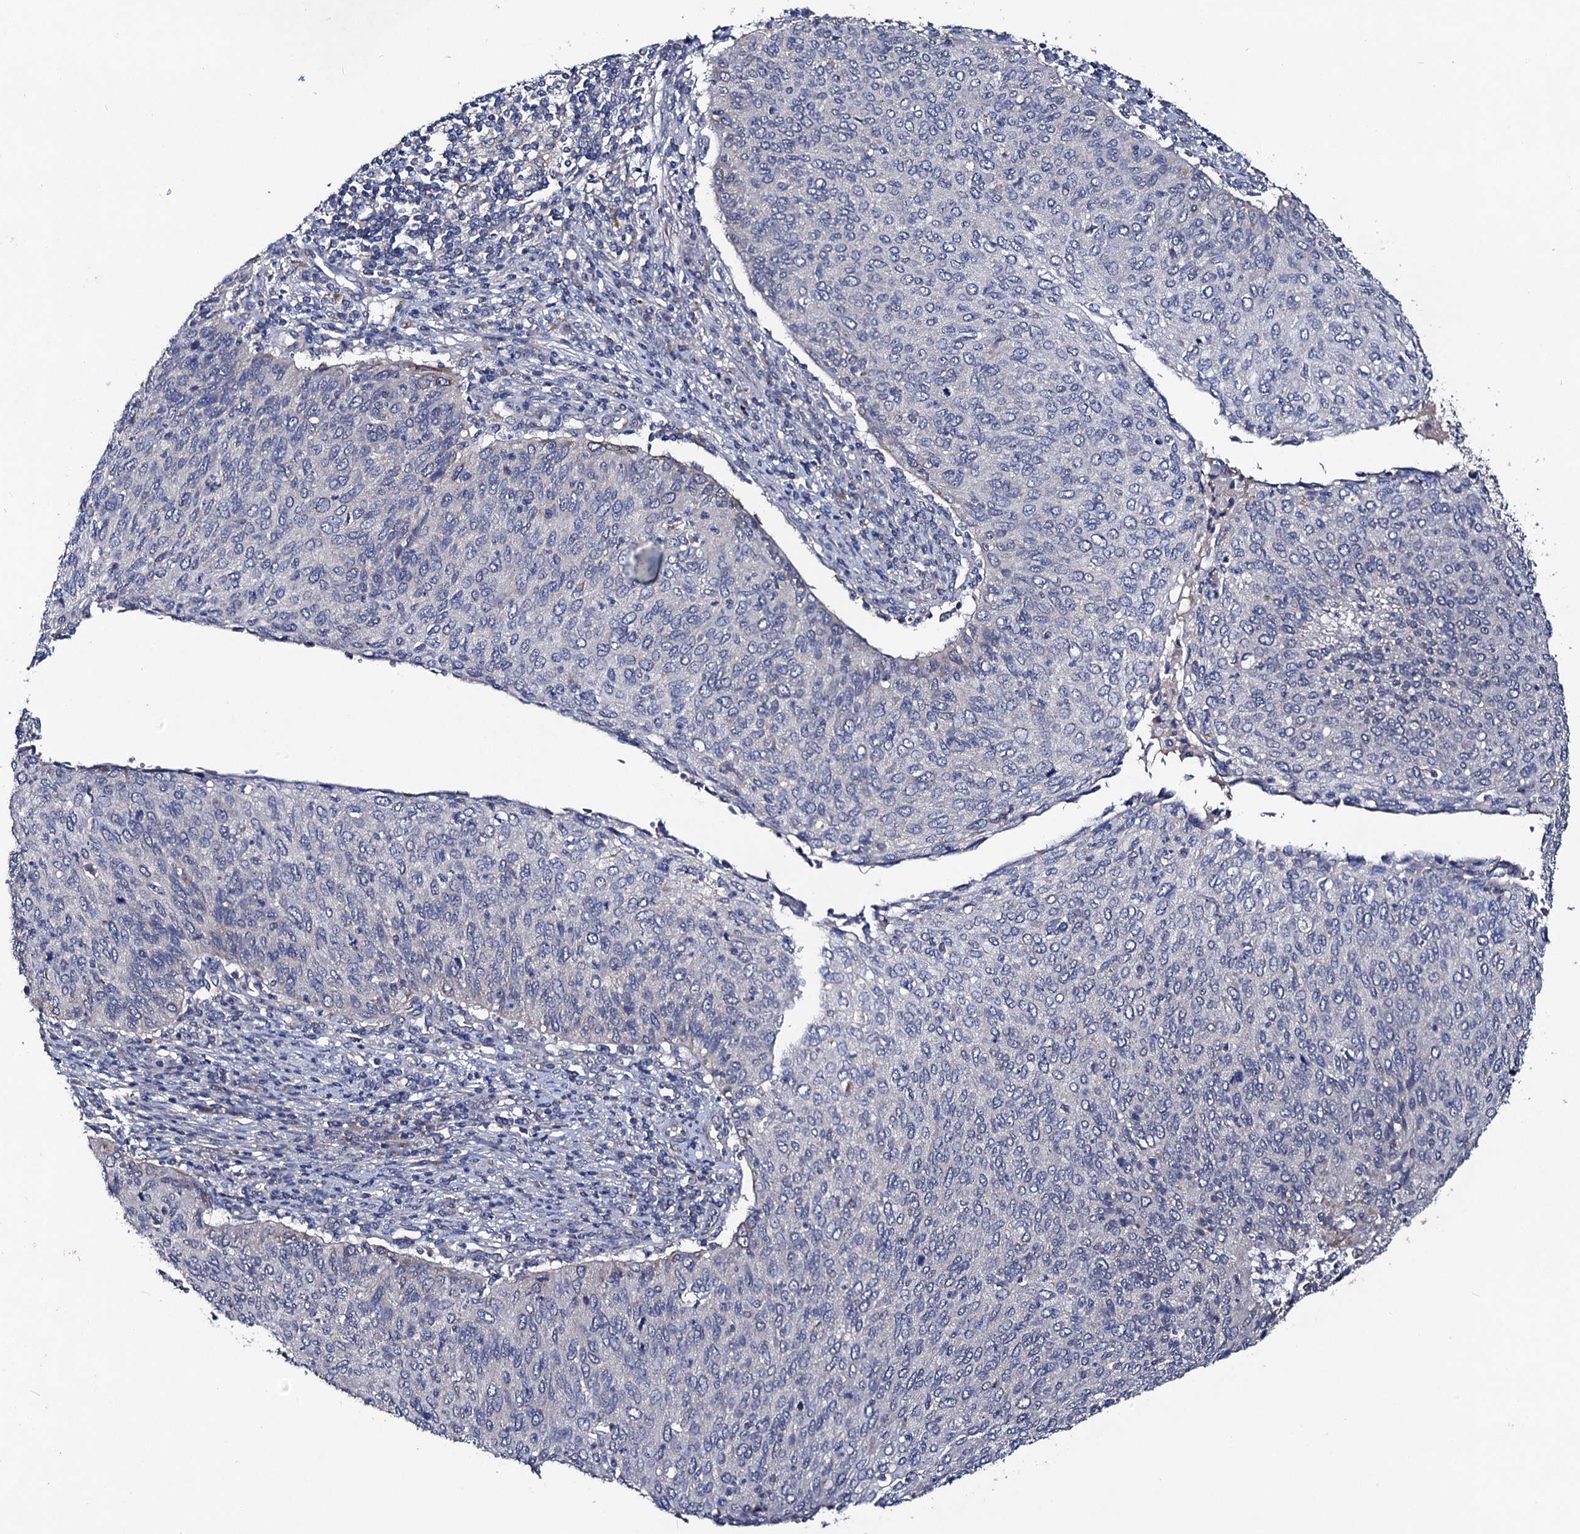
{"staining": {"intensity": "negative", "quantity": "none", "location": "none"}, "tissue": "cervical cancer", "cell_type": "Tumor cells", "image_type": "cancer", "snomed": [{"axis": "morphology", "description": "Squamous cell carcinoma, NOS"}, {"axis": "topography", "description": "Cervix"}], "caption": "DAB immunohistochemical staining of squamous cell carcinoma (cervical) exhibits no significant staining in tumor cells.", "gene": "VPS37D", "patient": {"sex": "female", "age": 38}}